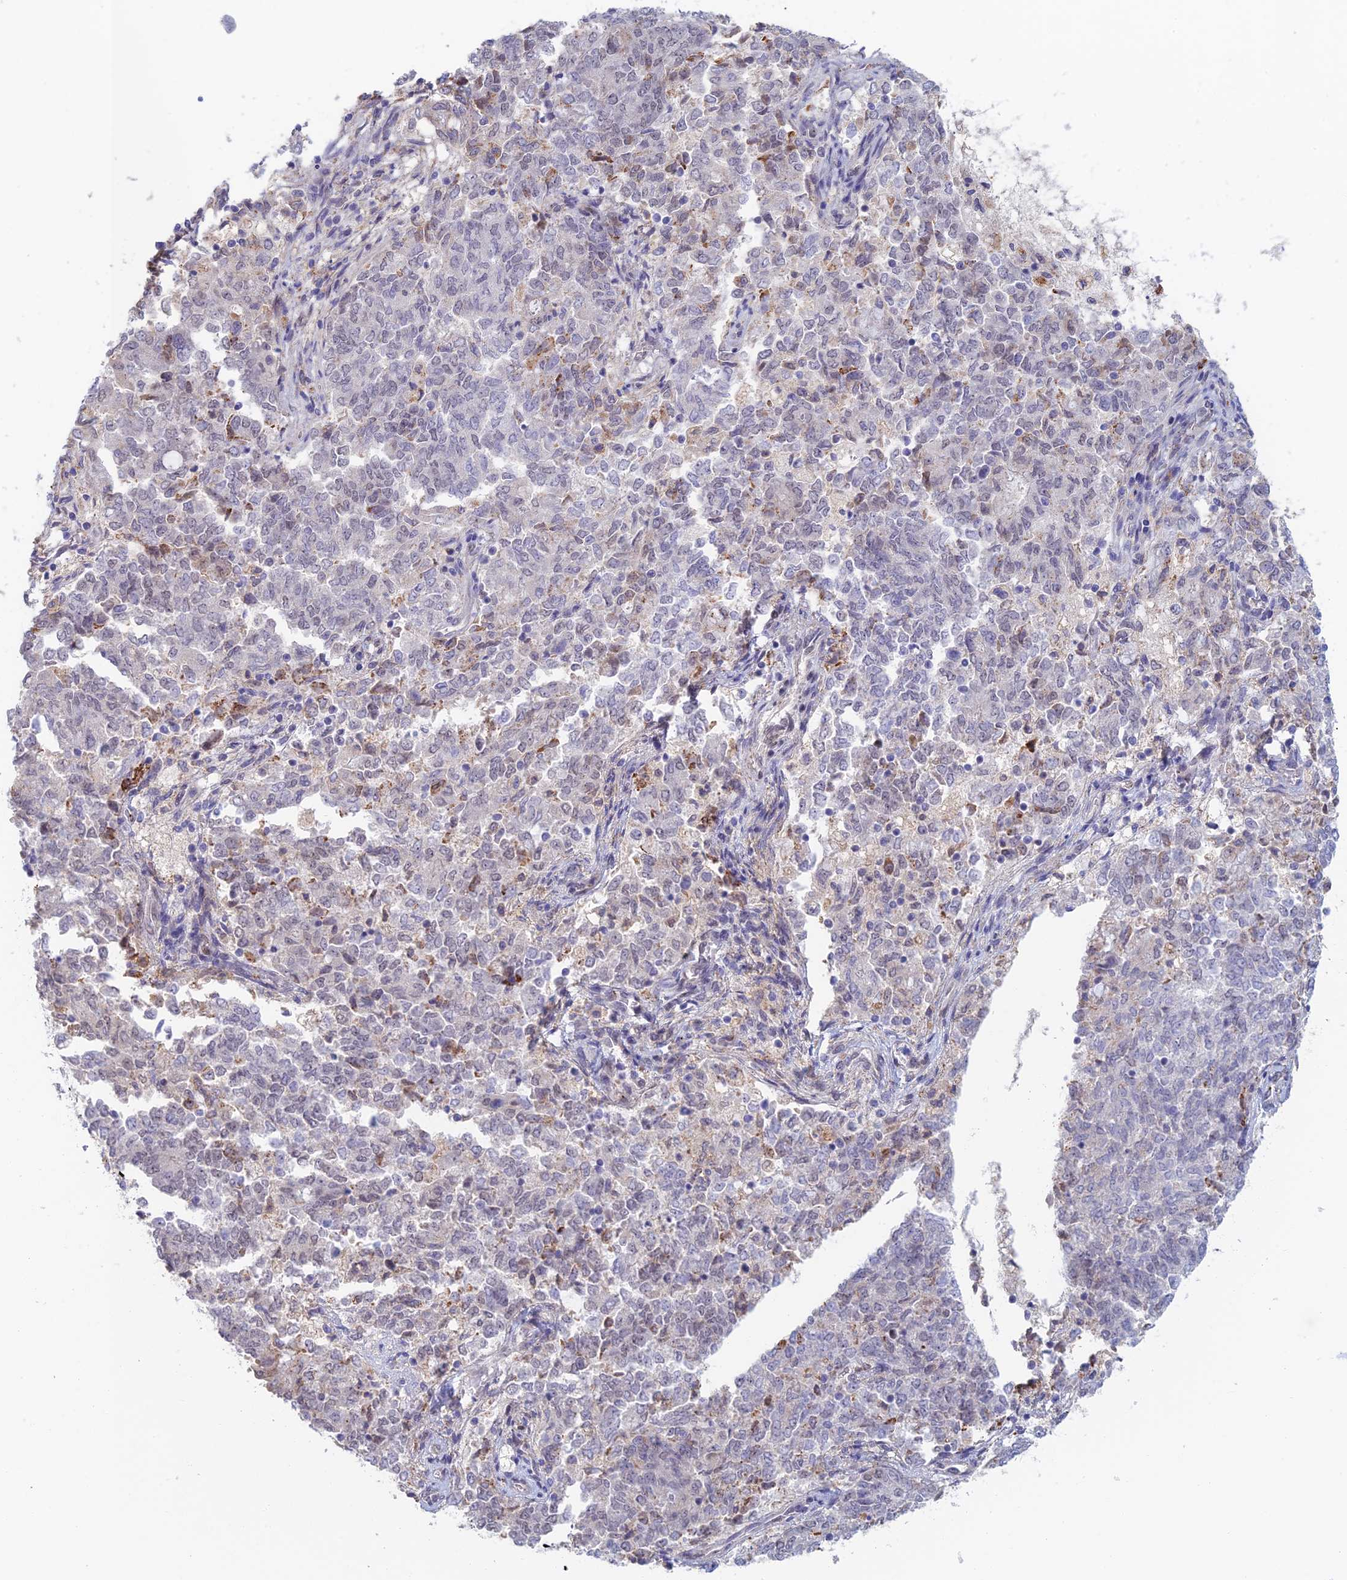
{"staining": {"intensity": "negative", "quantity": "none", "location": "none"}, "tissue": "endometrial cancer", "cell_type": "Tumor cells", "image_type": "cancer", "snomed": [{"axis": "morphology", "description": "Adenocarcinoma, NOS"}, {"axis": "topography", "description": "Endometrium"}], "caption": "A photomicrograph of endometrial cancer (adenocarcinoma) stained for a protein shows no brown staining in tumor cells. Brightfield microscopy of immunohistochemistry stained with DAB (brown) and hematoxylin (blue), captured at high magnification.", "gene": "ZUP1", "patient": {"sex": "female", "age": 80}}